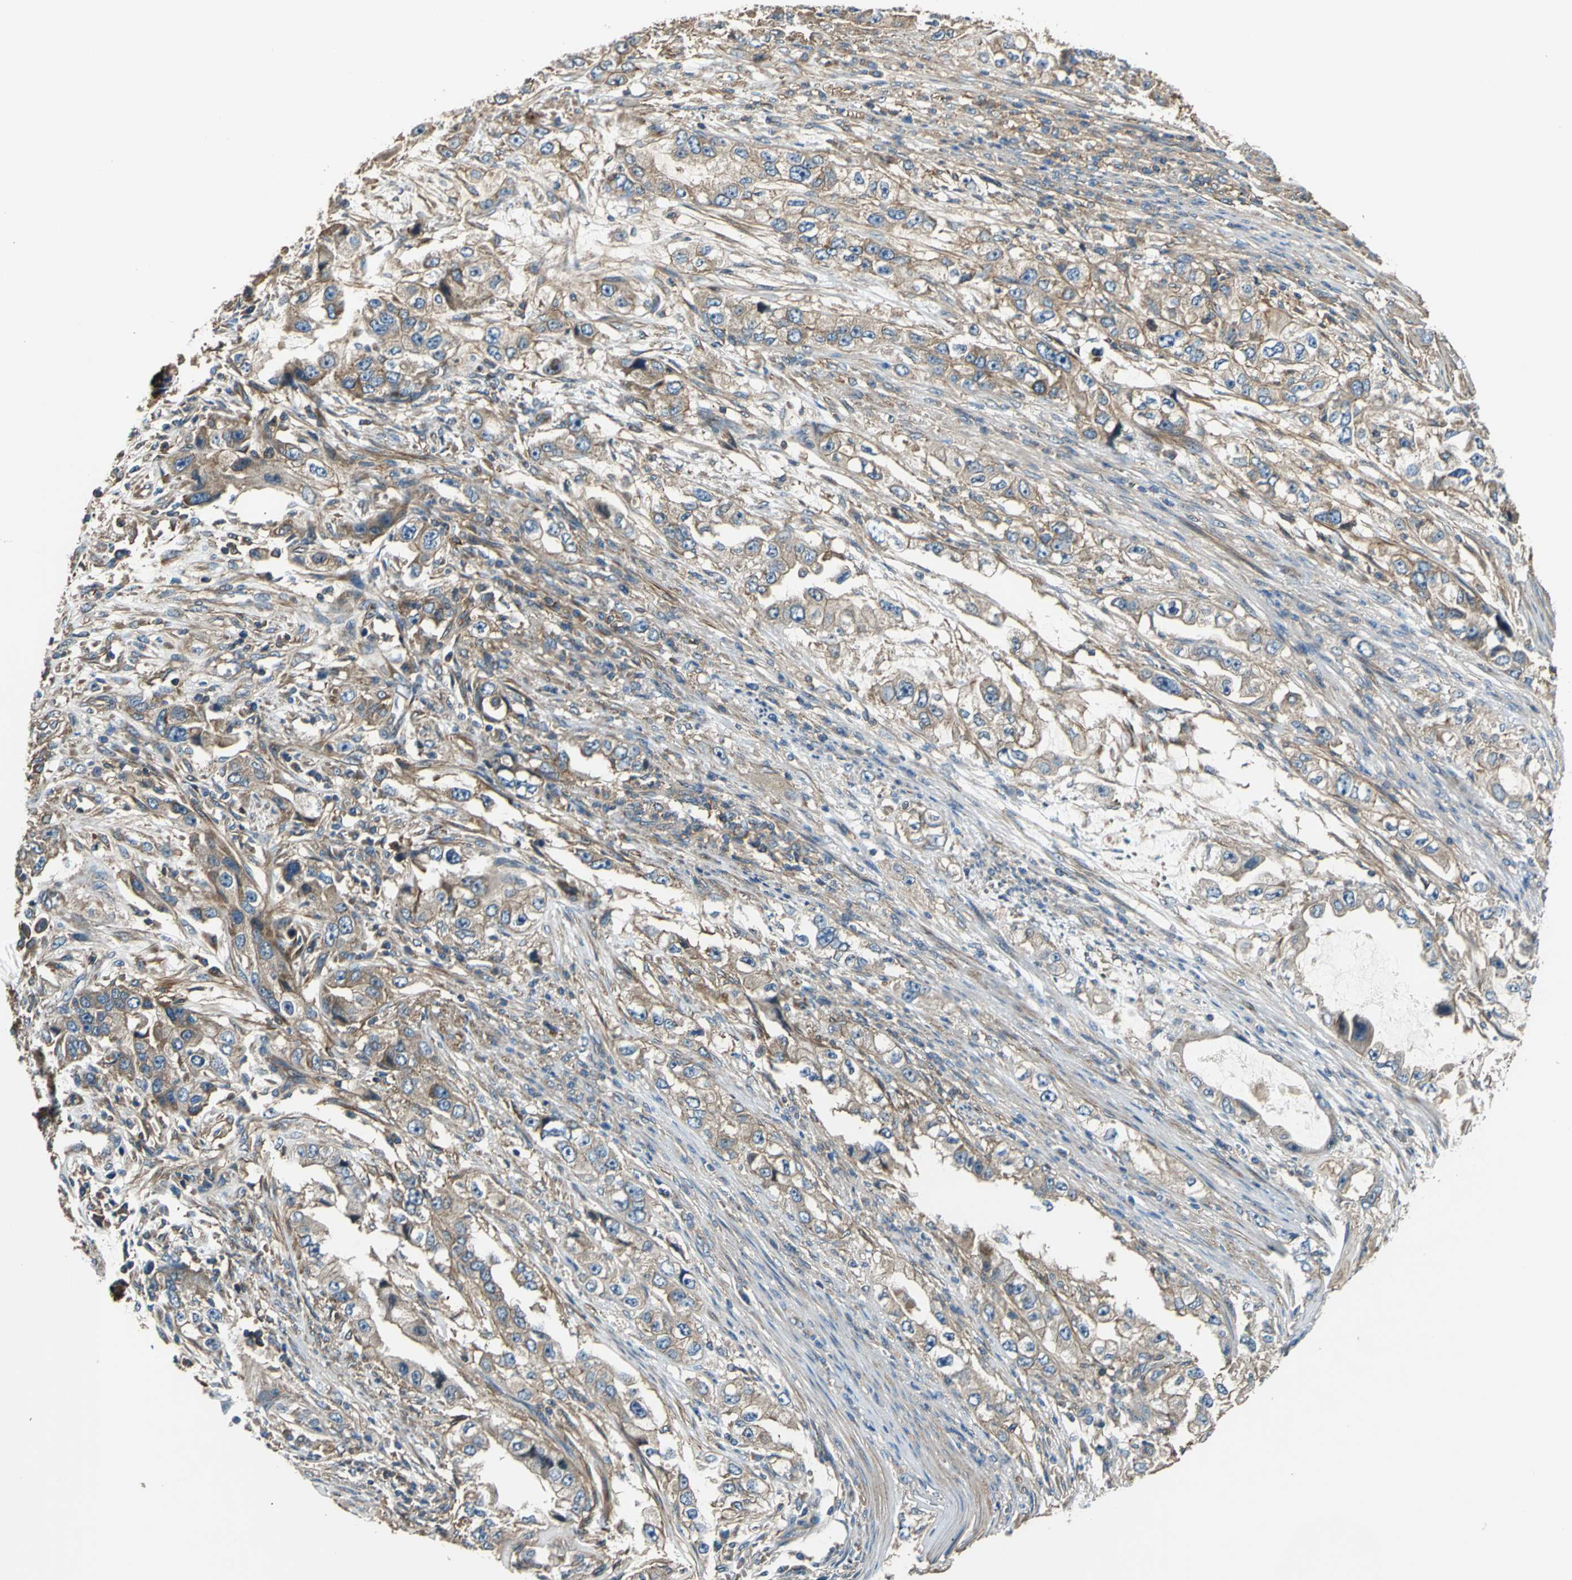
{"staining": {"intensity": "moderate", "quantity": ">75%", "location": "cytoplasmic/membranous"}, "tissue": "stomach cancer", "cell_type": "Tumor cells", "image_type": "cancer", "snomed": [{"axis": "morphology", "description": "Adenocarcinoma, NOS"}, {"axis": "topography", "description": "Stomach, lower"}], "caption": "The micrograph reveals a brown stain indicating the presence of a protein in the cytoplasmic/membranous of tumor cells in stomach adenocarcinoma. (brown staining indicates protein expression, while blue staining denotes nuclei).", "gene": "PARVA", "patient": {"sex": "female", "age": 93}}